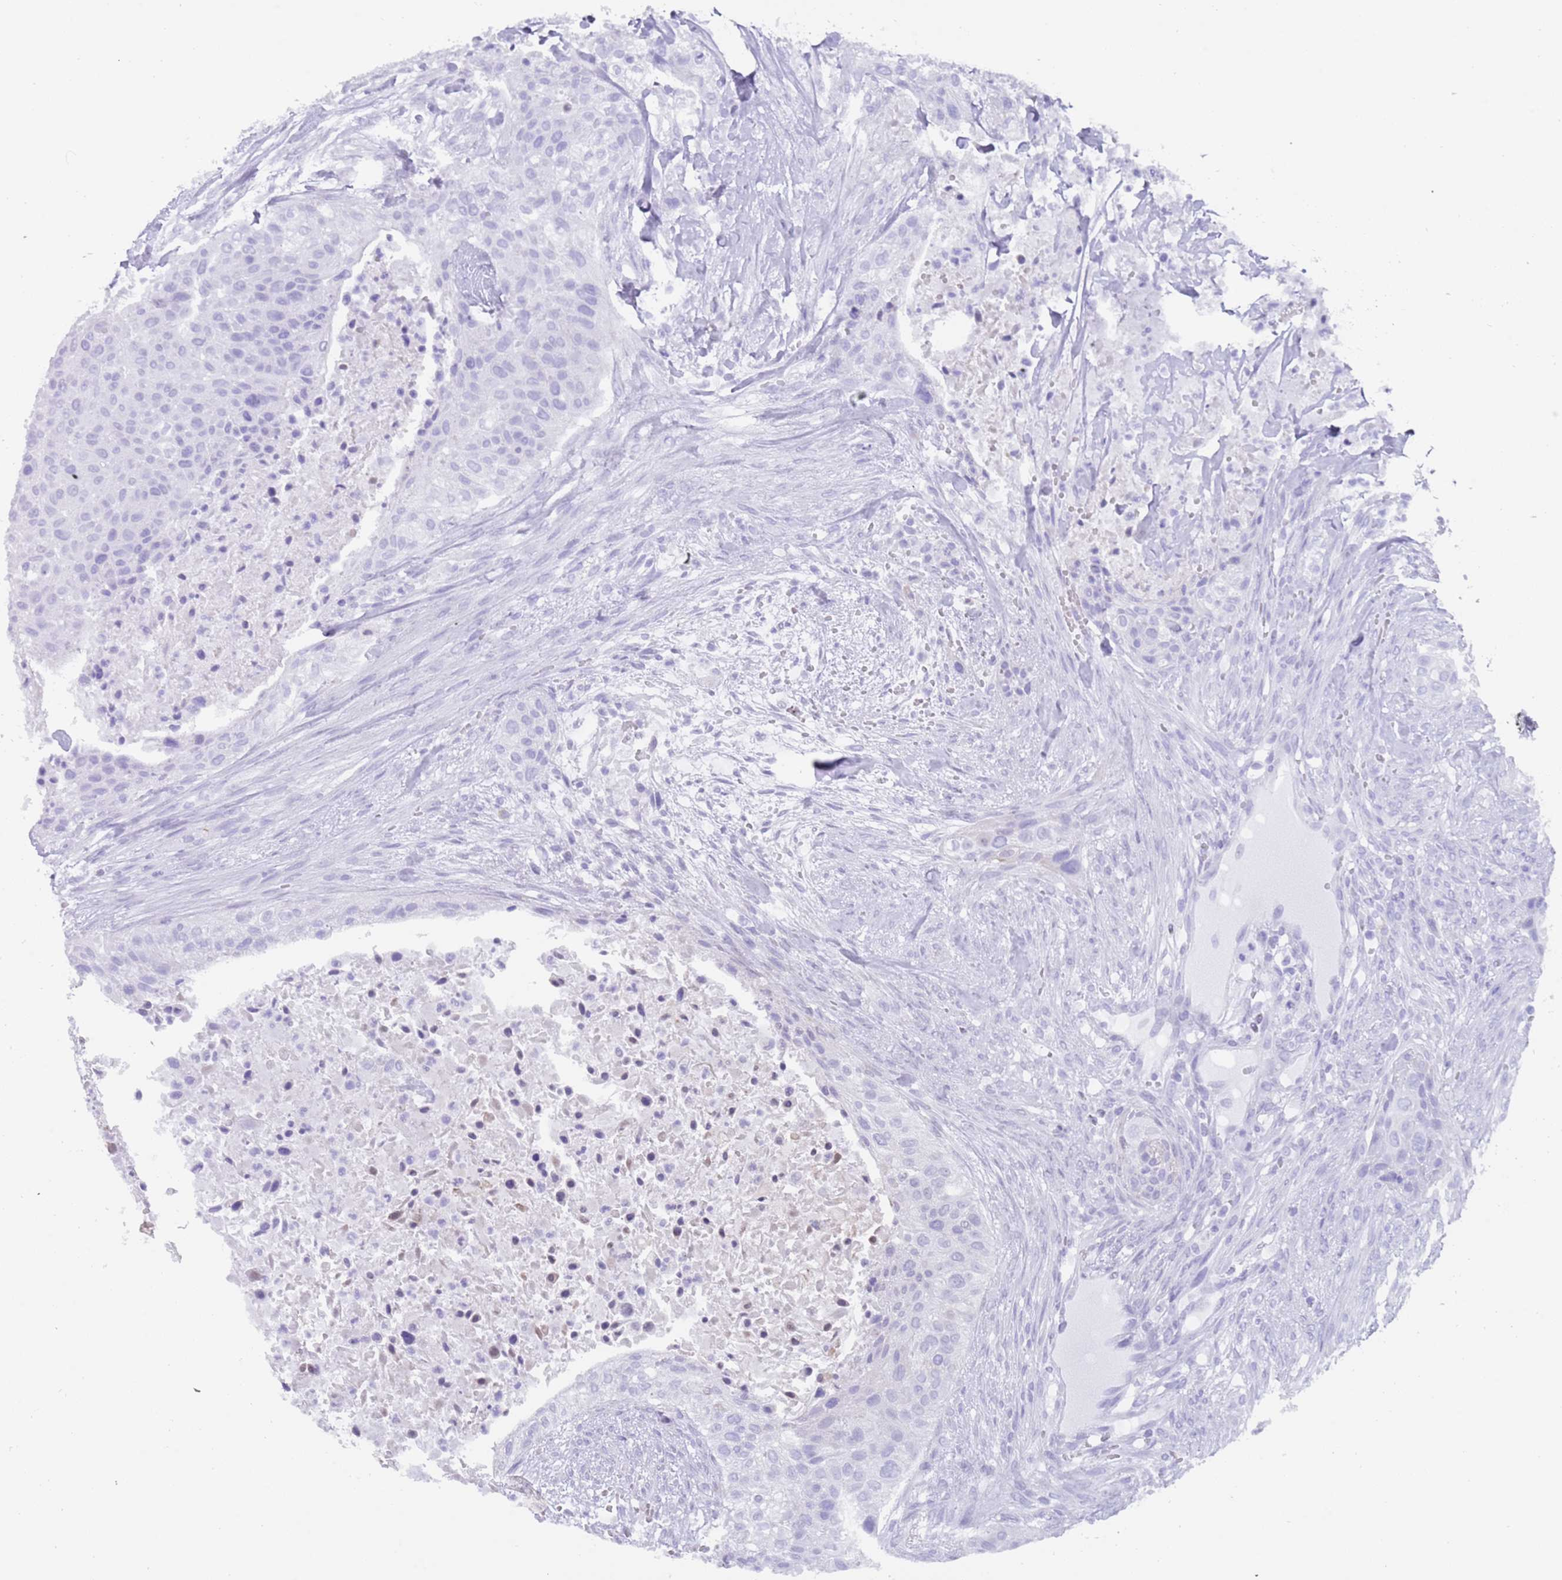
{"staining": {"intensity": "negative", "quantity": "none", "location": "none"}, "tissue": "urothelial cancer", "cell_type": "Tumor cells", "image_type": "cancer", "snomed": [{"axis": "morphology", "description": "Urothelial carcinoma, High grade"}, {"axis": "topography", "description": "Urinary bladder"}], "caption": "DAB (3,3'-diaminobenzidine) immunohistochemical staining of urothelial carcinoma (high-grade) demonstrates no significant expression in tumor cells.", "gene": "HDAC8", "patient": {"sex": "male", "age": 35}}